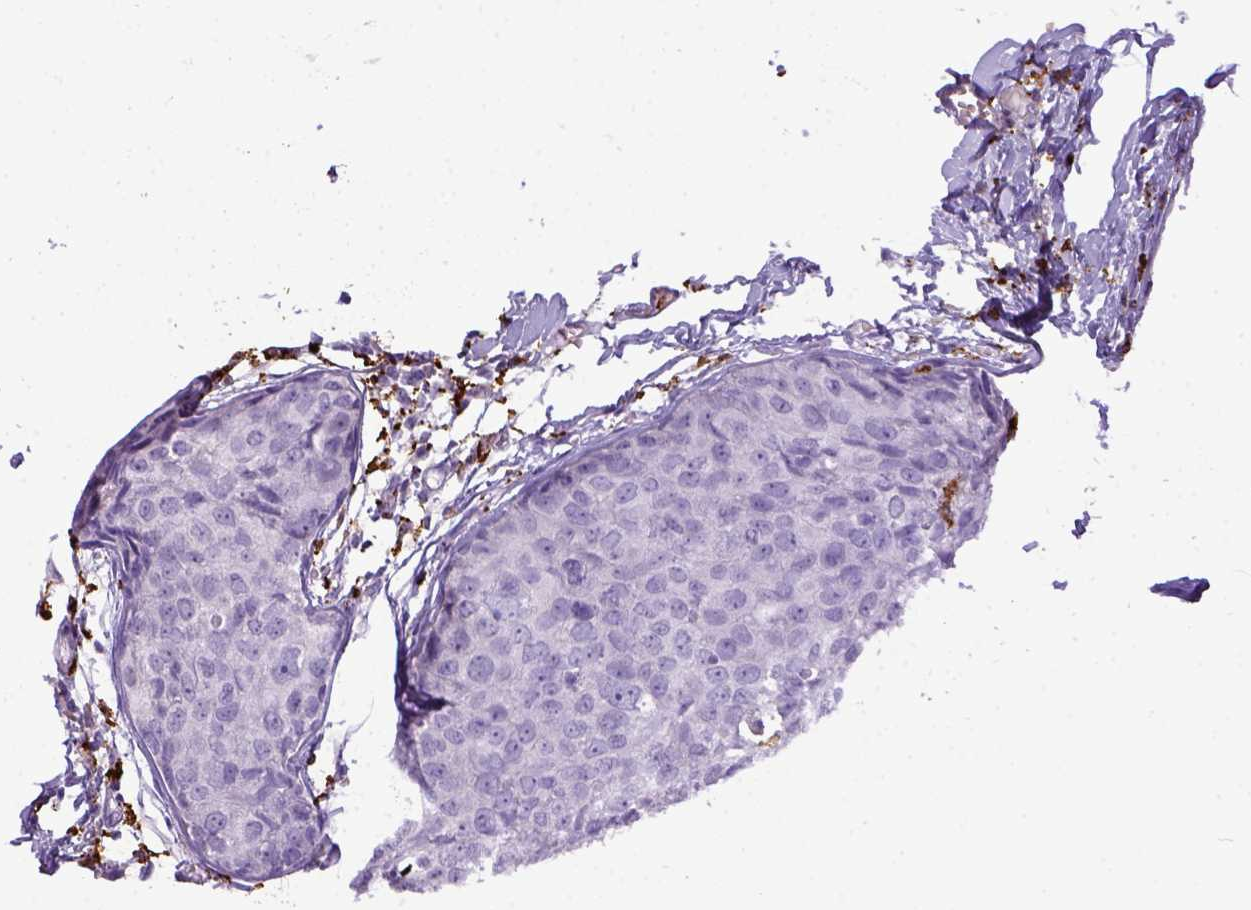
{"staining": {"intensity": "negative", "quantity": "none", "location": "none"}, "tissue": "breast cancer", "cell_type": "Tumor cells", "image_type": "cancer", "snomed": [{"axis": "morphology", "description": "Duct carcinoma"}, {"axis": "topography", "description": "Breast"}], "caption": "IHC image of breast intraductal carcinoma stained for a protein (brown), which reveals no positivity in tumor cells.", "gene": "CD68", "patient": {"sex": "female", "age": 38}}